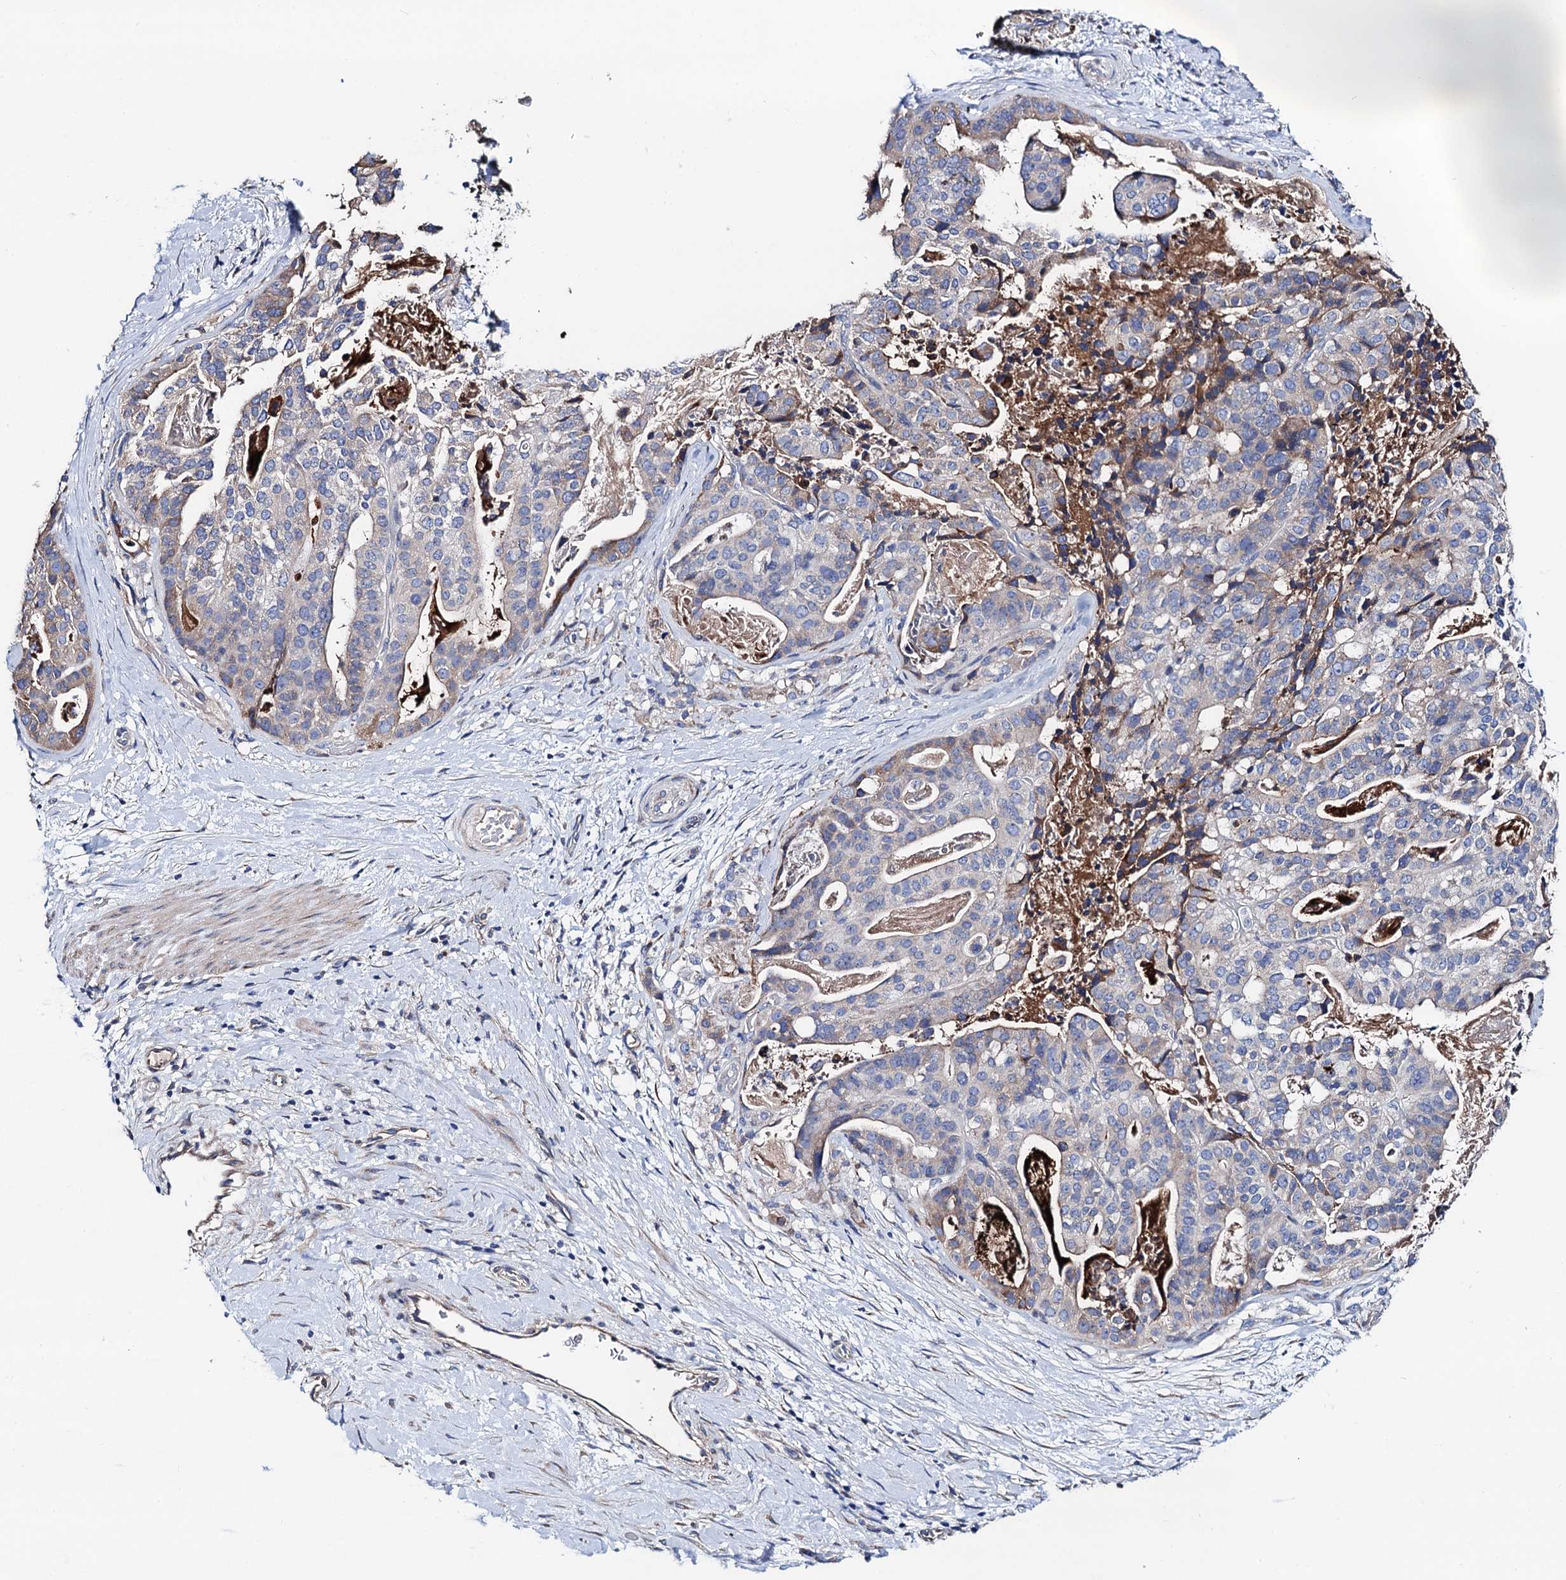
{"staining": {"intensity": "weak", "quantity": "<25%", "location": "cytoplasmic/membranous"}, "tissue": "stomach cancer", "cell_type": "Tumor cells", "image_type": "cancer", "snomed": [{"axis": "morphology", "description": "Adenocarcinoma, NOS"}, {"axis": "topography", "description": "Stomach"}], "caption": "Immunohistochemical staining of human stomach cancer demonstrates no significant staining in tumor cells.", "gene": "FREM3", "patient": {"sex": "male", "age": 48}}